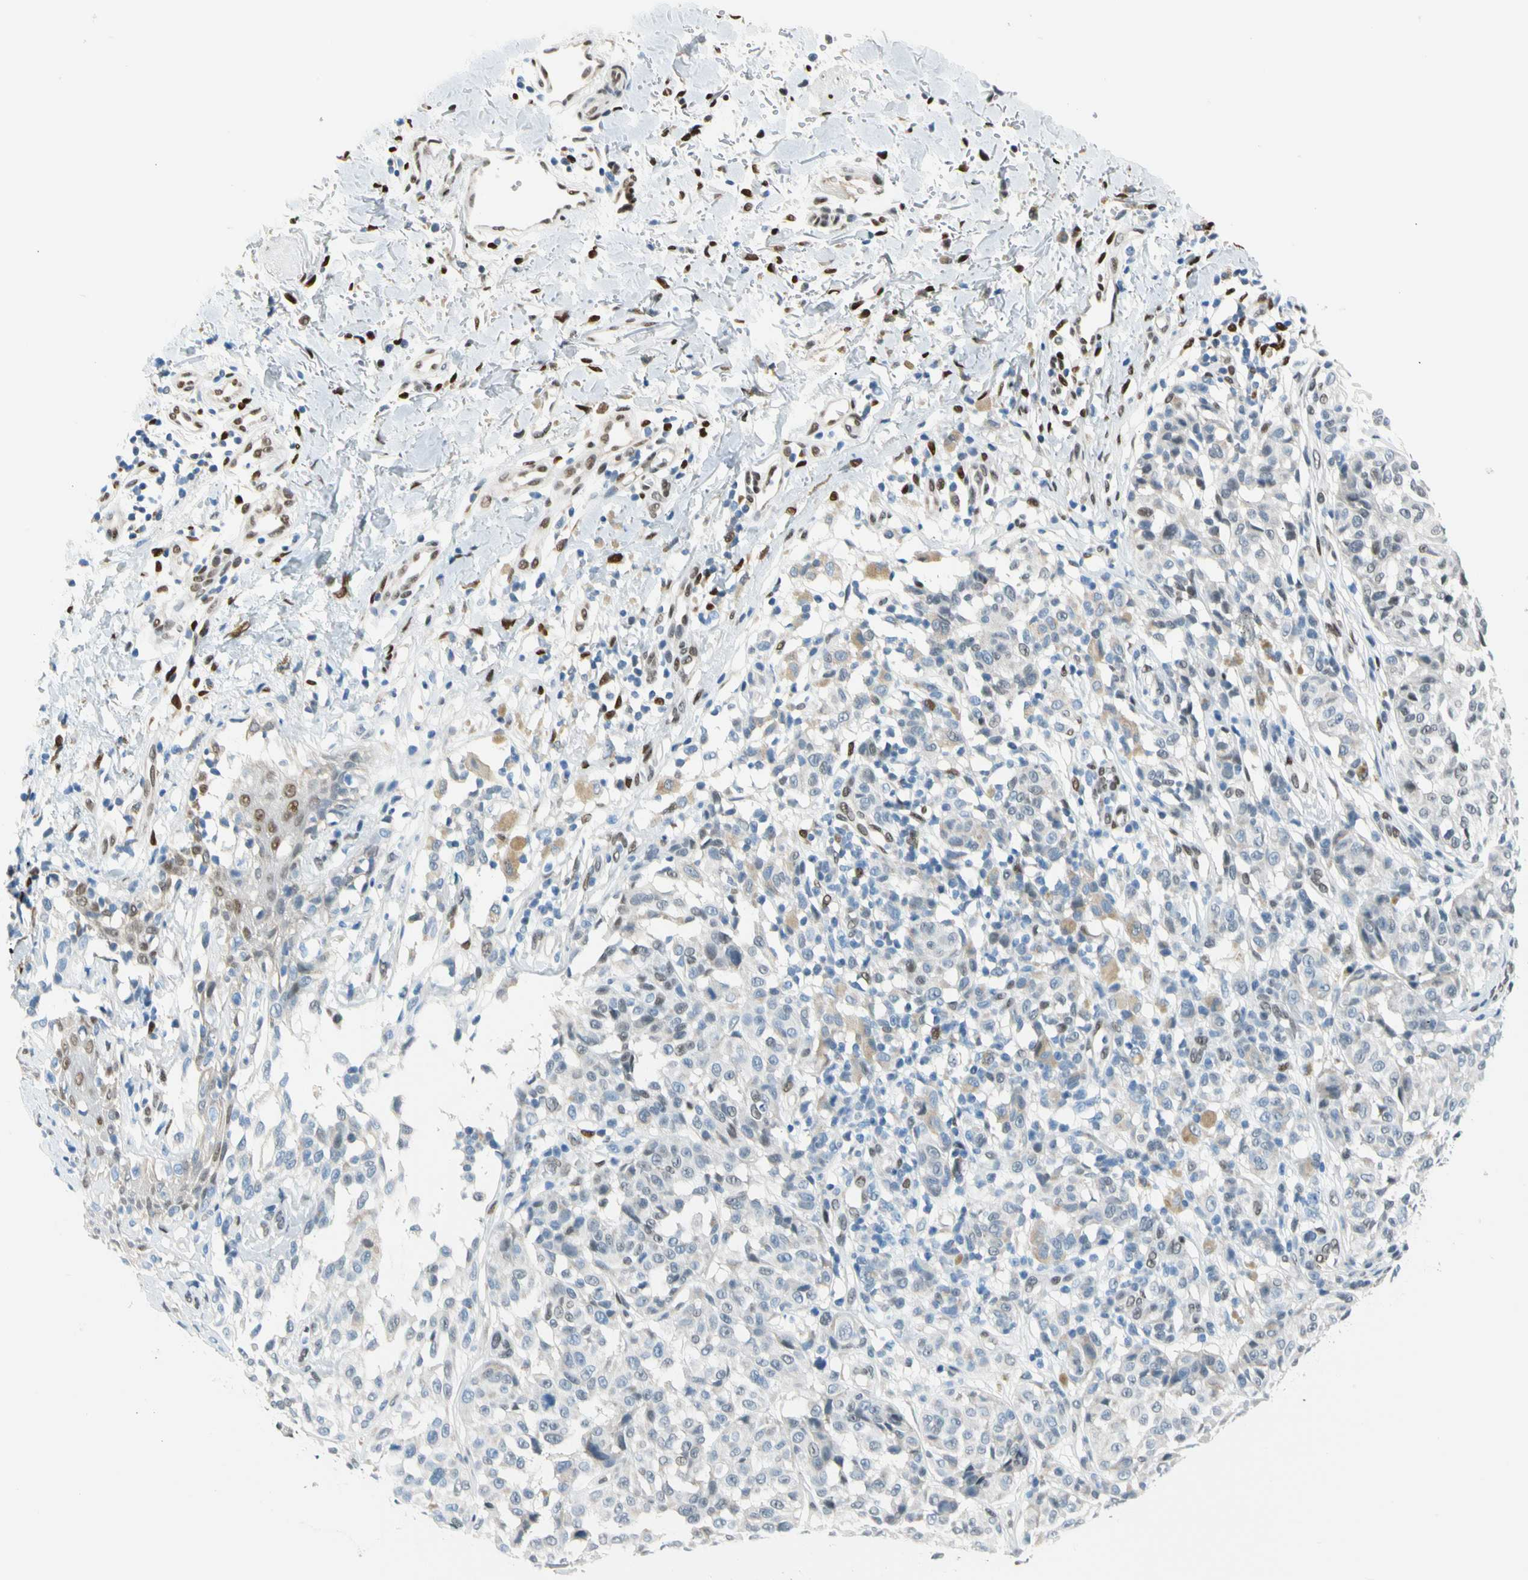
{"staining": {"intensity": "weak", "quantity": "<25%", "location": "cytoplasmic/membranous,nuclear"}, "tissue": "melanoma", "cell_type": "Tumor cells", "image_type": "cancer", "snomed": [{"axis": "morphology", "description": "Malignant melanoma, NOS"}, {"axis": "topography", "description": "Skin"}], "caption": "The immunohistochemistry (IHC) image has no significant expression in tumor cells of malignant melanoma tissue. Nuclei are stained in blue.", "gene": "NFIA", "patient": {"sex": "female", "age": 46}}